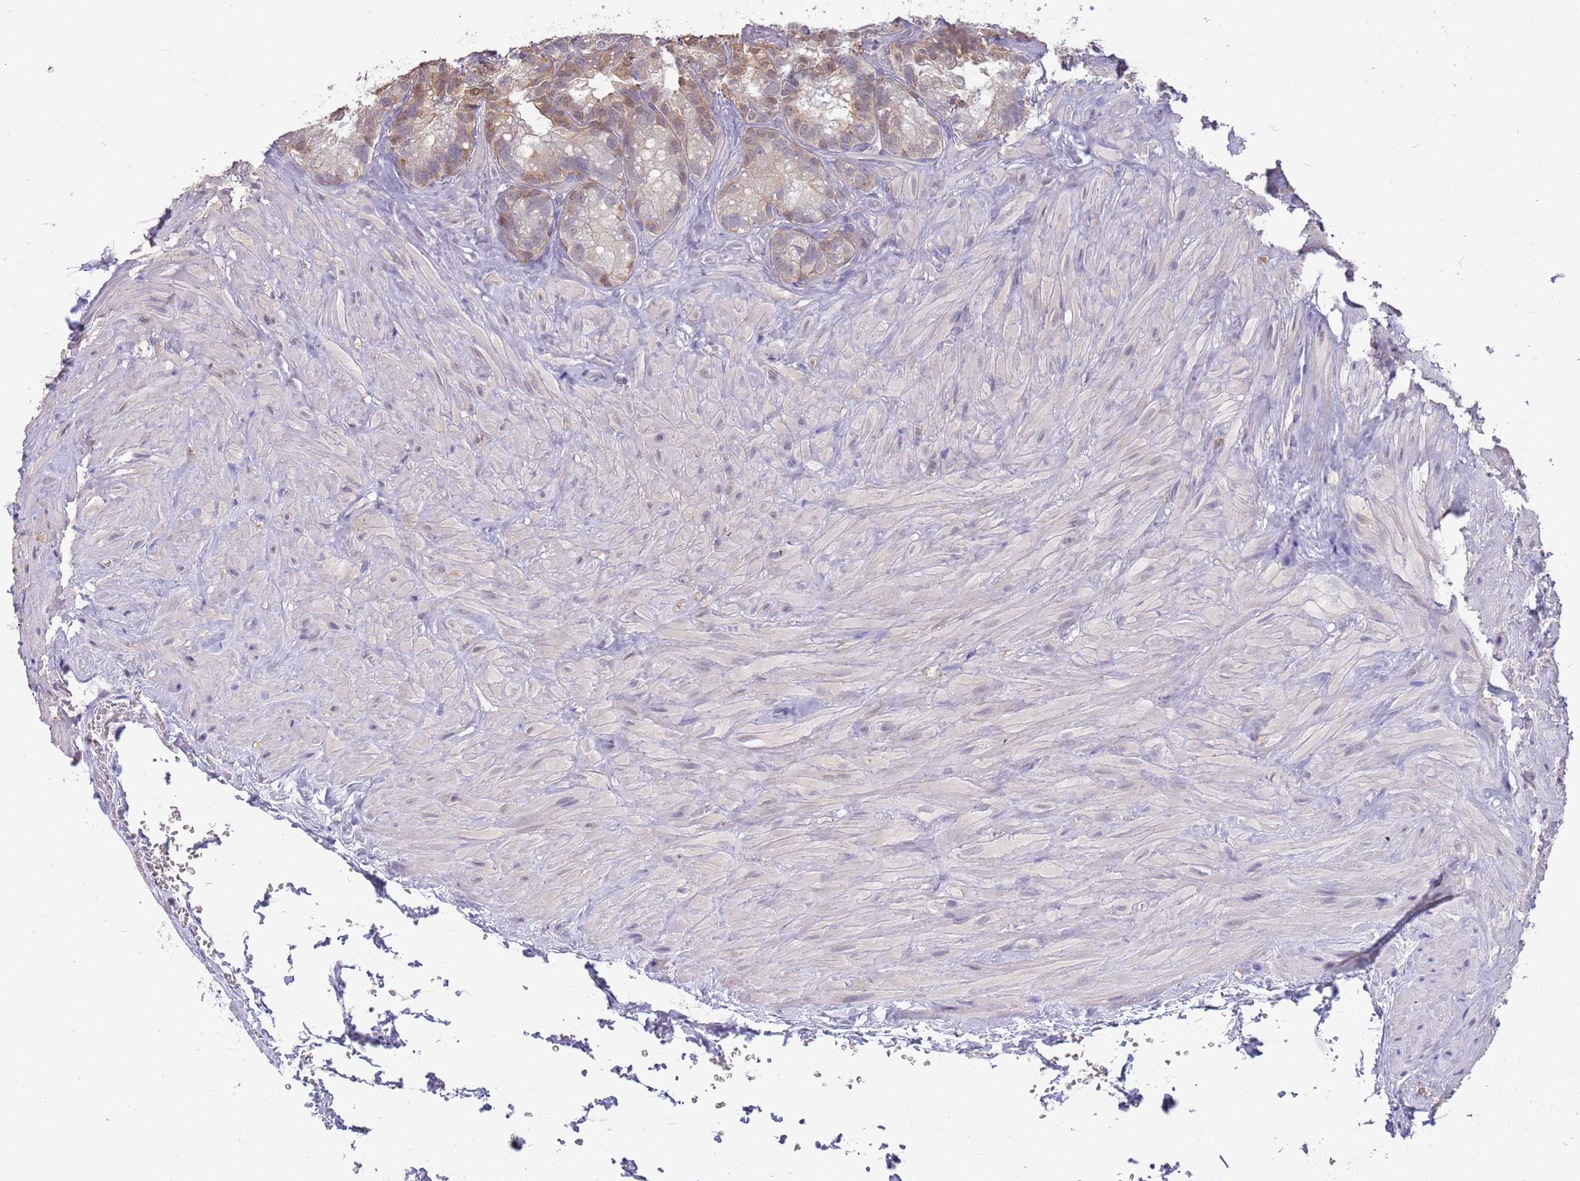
{"staining": {"intensity": "moderate", "quantity": "25%-75%", "location": "cytoplasmic/membranous"}, "tissue": "seminal vesicle", "cell_type": "Glandular cells", "image_type": "normal", "snomed": [{"axis": "morphology", "description": "Normal tissue, NOS"}, {"axis": "topography", "description": "Seminal veicle"}], "caption": "A photomicrograph of seminal vesicle stained for a protein reveals moderate cytoplasmic/membranous brown staining in glandular cells.", "gene": "AP5S1", "patient": {"sex": "male", "age": 62}}